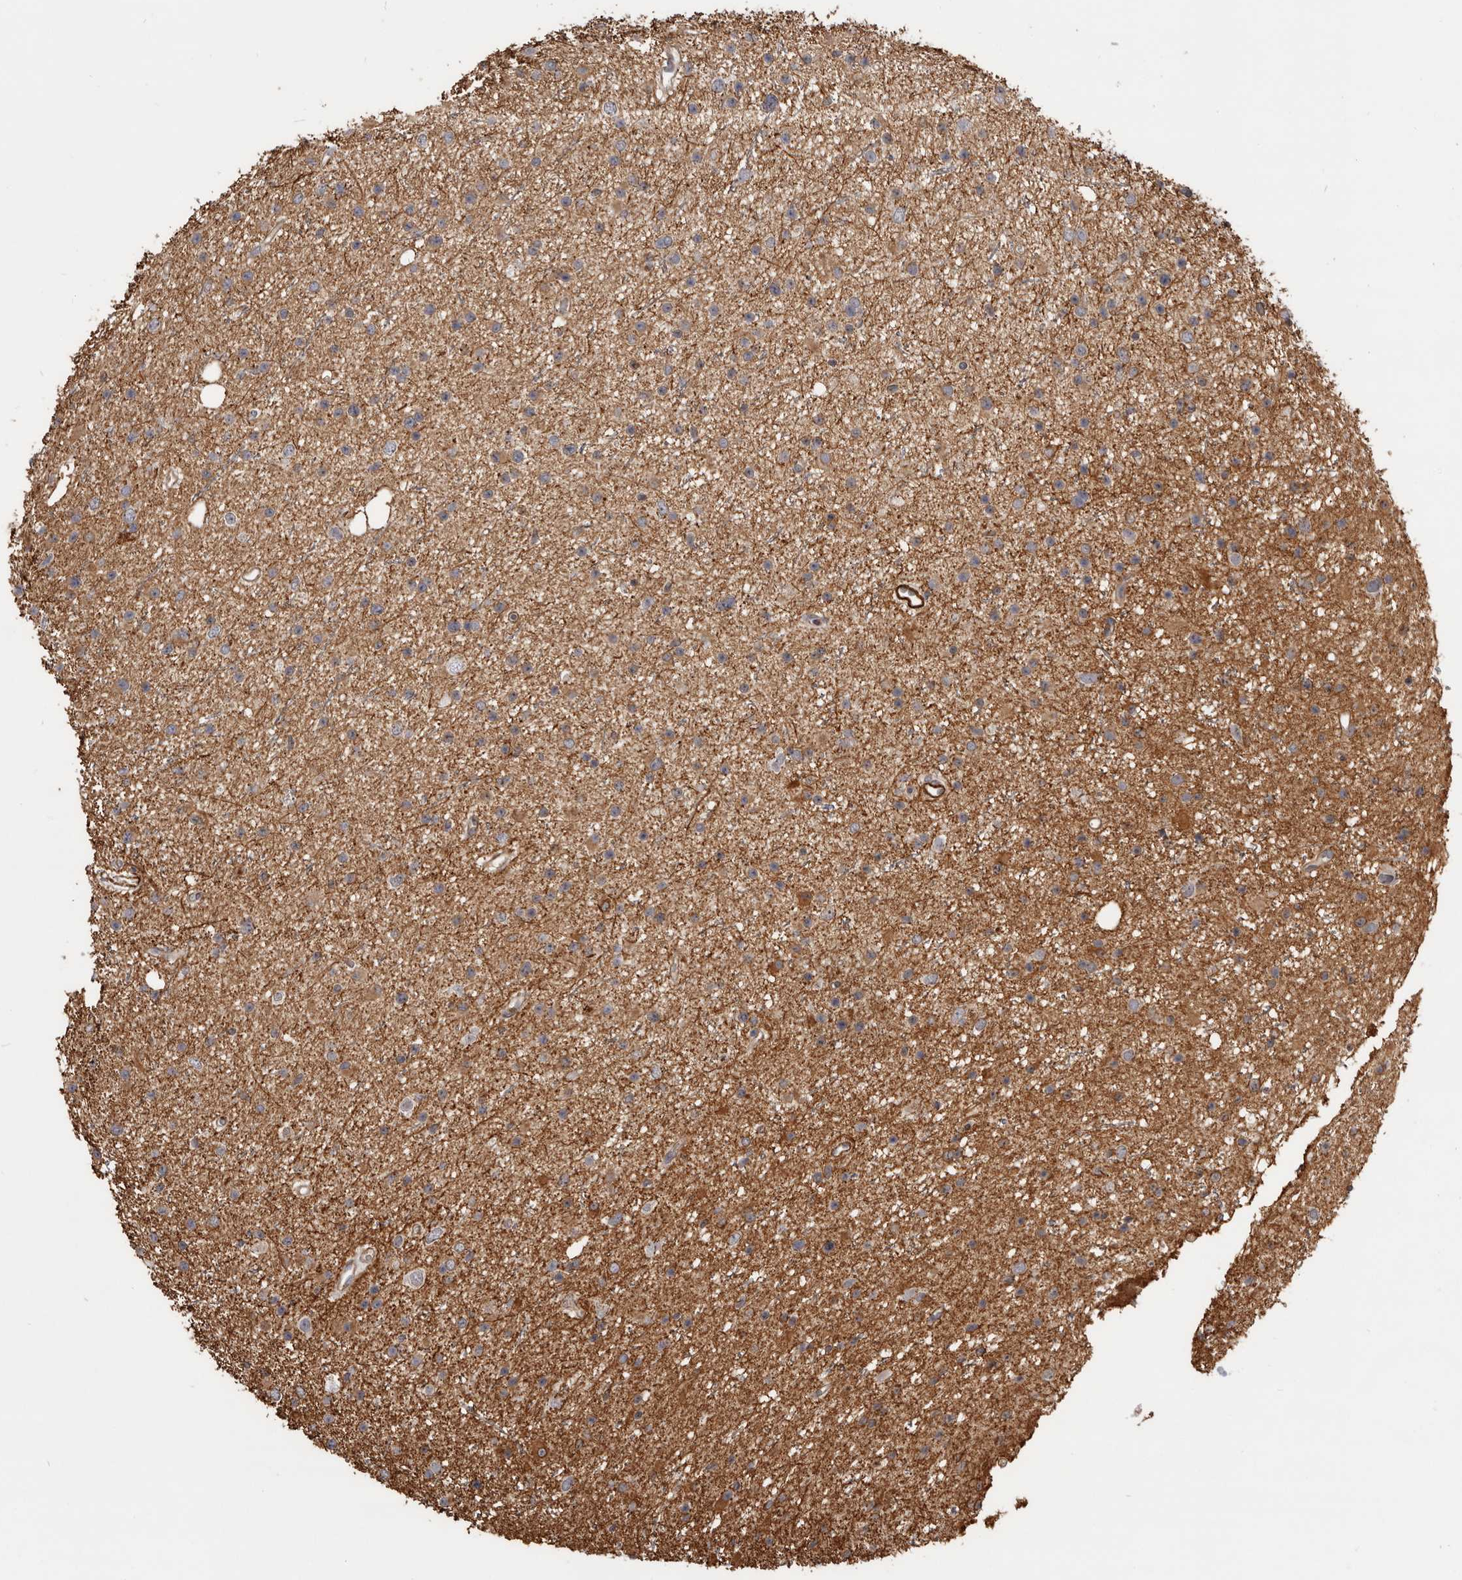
{"staining": {"intensity": "moderate", "quantity": ">75%", "location": "cytoplasmic/membranous"}, "tissue": "glioma", "cell_type": "Tumor cells", "image_type": "cancer", "snomed": [{"axis": "morphology", "description": "Glioma, malignant, Low grade"}, {"axis": "topography", "description": "Cerebral cortex"}], "caption": "Immunohistochemistry (IHC) image of human glioma stained for a protein (brown), which displays medium levels of moderate cytoplasmic/membranous expression in approximately >75% of tumor cells.", "gene": "CGN", "patient": {"sex": "female", "age": 39}}